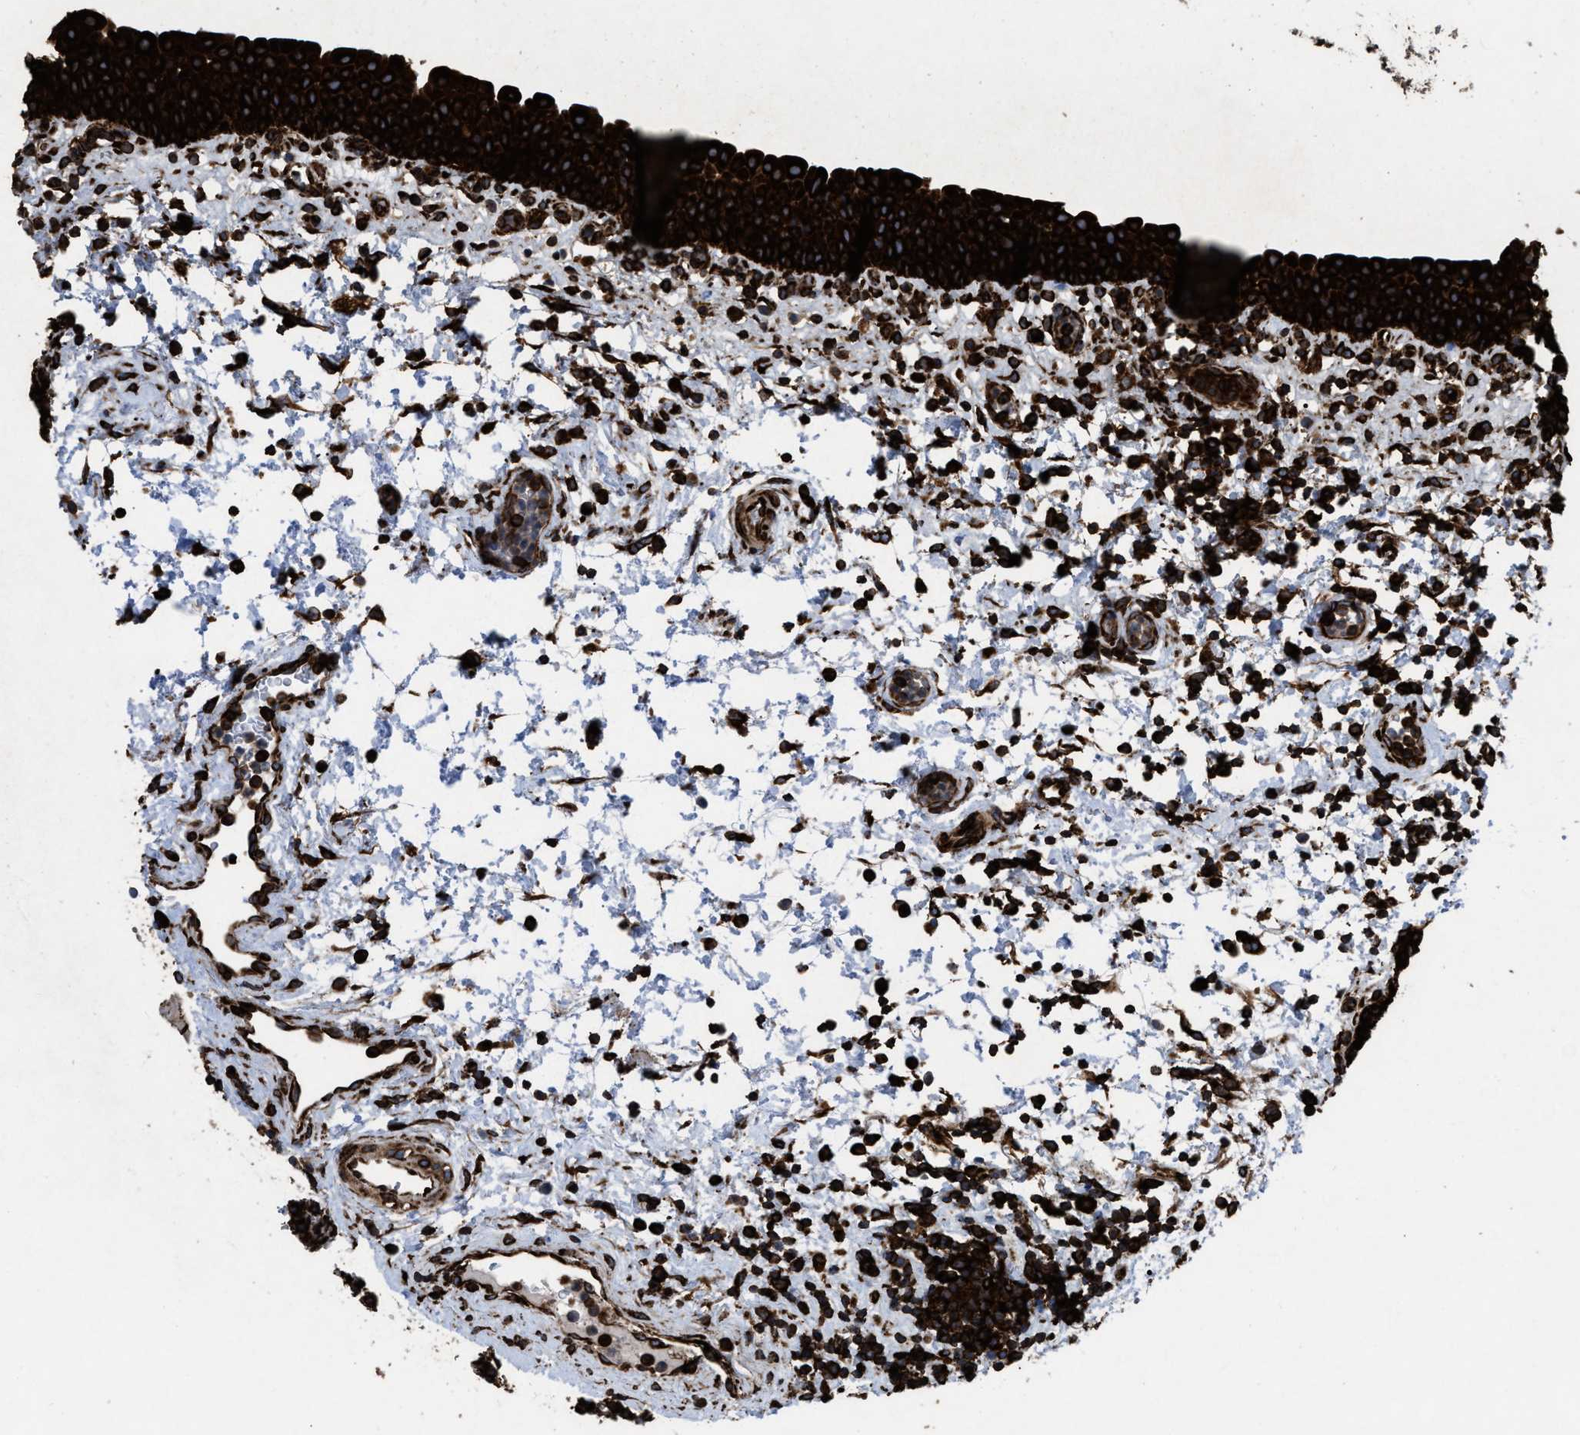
{"staining": {"intensity": "strong", "quantity": ">75%", "location": "cytoplasmic/membranous"}, "tissue": "urinary bladder", "cell_type": "Urothelial cells", "image_type": "normal", "snomed": [{"axis": "morphology", "description": "Normal tissue, NOS"}, {"axis": "topography", "description": "Urinary bladder"}], "caption": "A brown stain labels strong cytoplasmic/membranous staining of a protein in urothelial cells of normal human urinary bladder.", "gene": "CAPRIN1", "patient": {"sex": "male", "age": 37}}